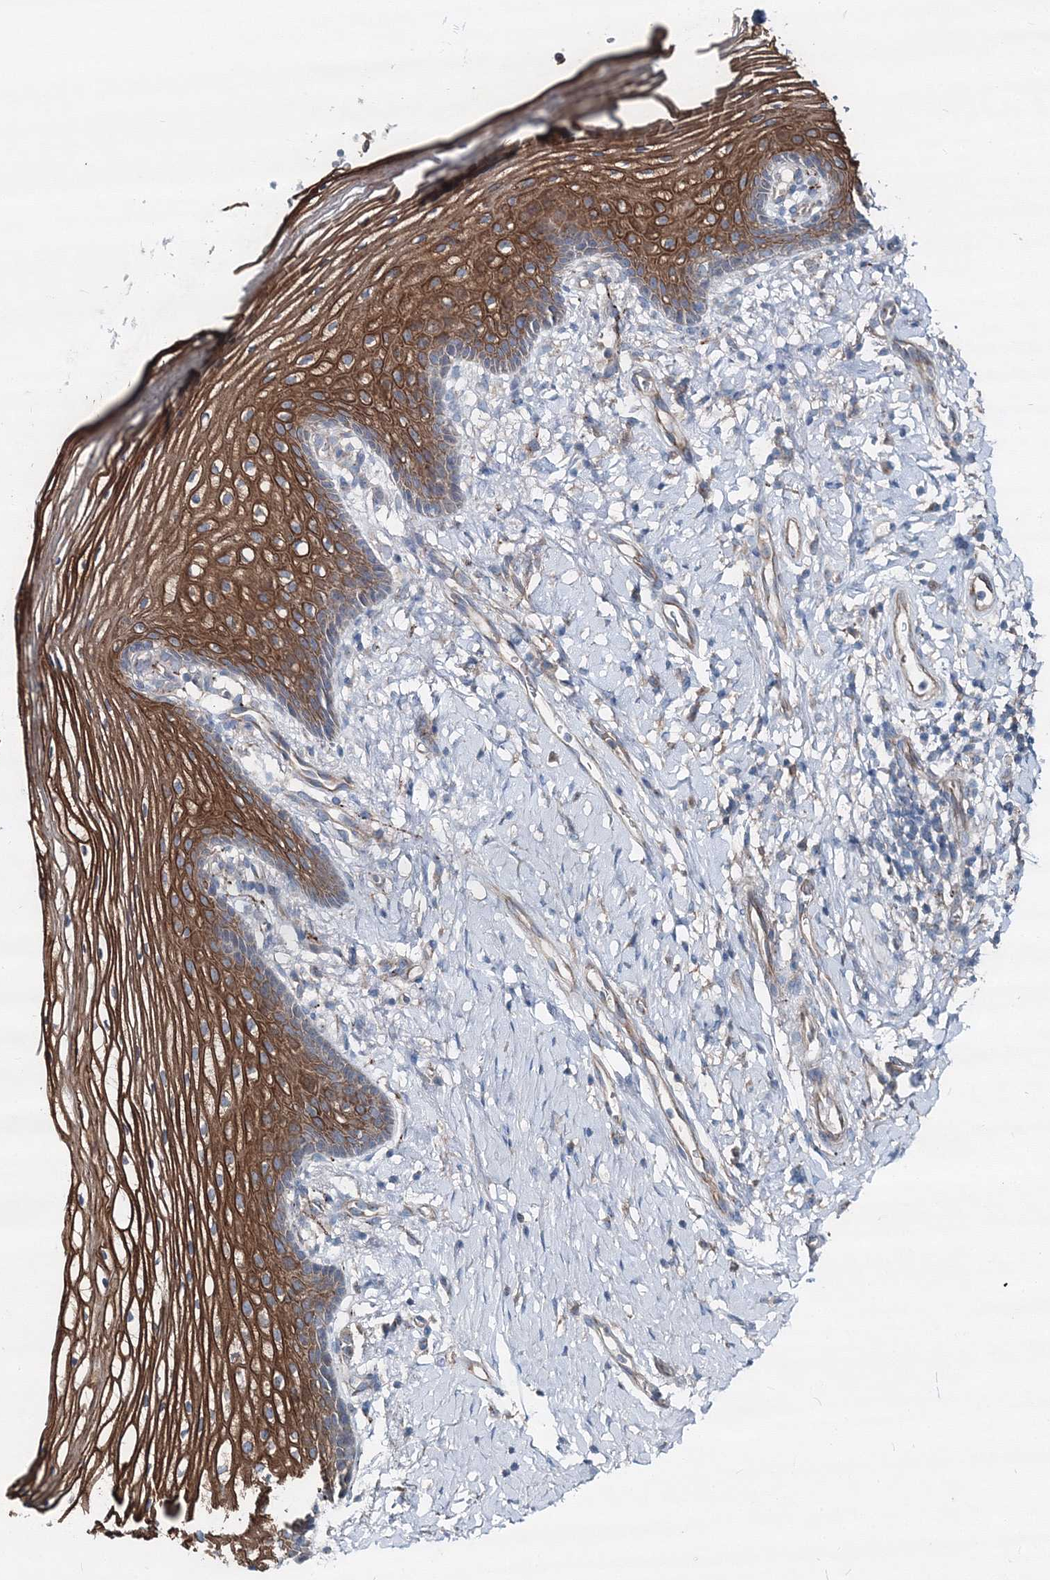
{"staining": {"intensity": "strong", "quantity": ">75%", "location": "cytoplasmic/membranous"}, "tissue": "vagina", "cell_type": "Squamous epithelial cells", "image_type": "normal", "snomed": [{"axis": "morphology", "description": "Normal tissue, NOS"}, {"axis": "topography", "description": "Vagina"}], "caption": "High-magnification brightfield microscopy of unremarkable vagina stained with DAB (3,3'-diaminobenzidine) (brown) and counterstained with hematoxylin (blue). squamous epithelial cells exhibit strong cytoplasmic/membranous expression is present in about>75% of cells.", "gene": "MPHOSPH9", "patient": {"sex": "female", "age": 60}}